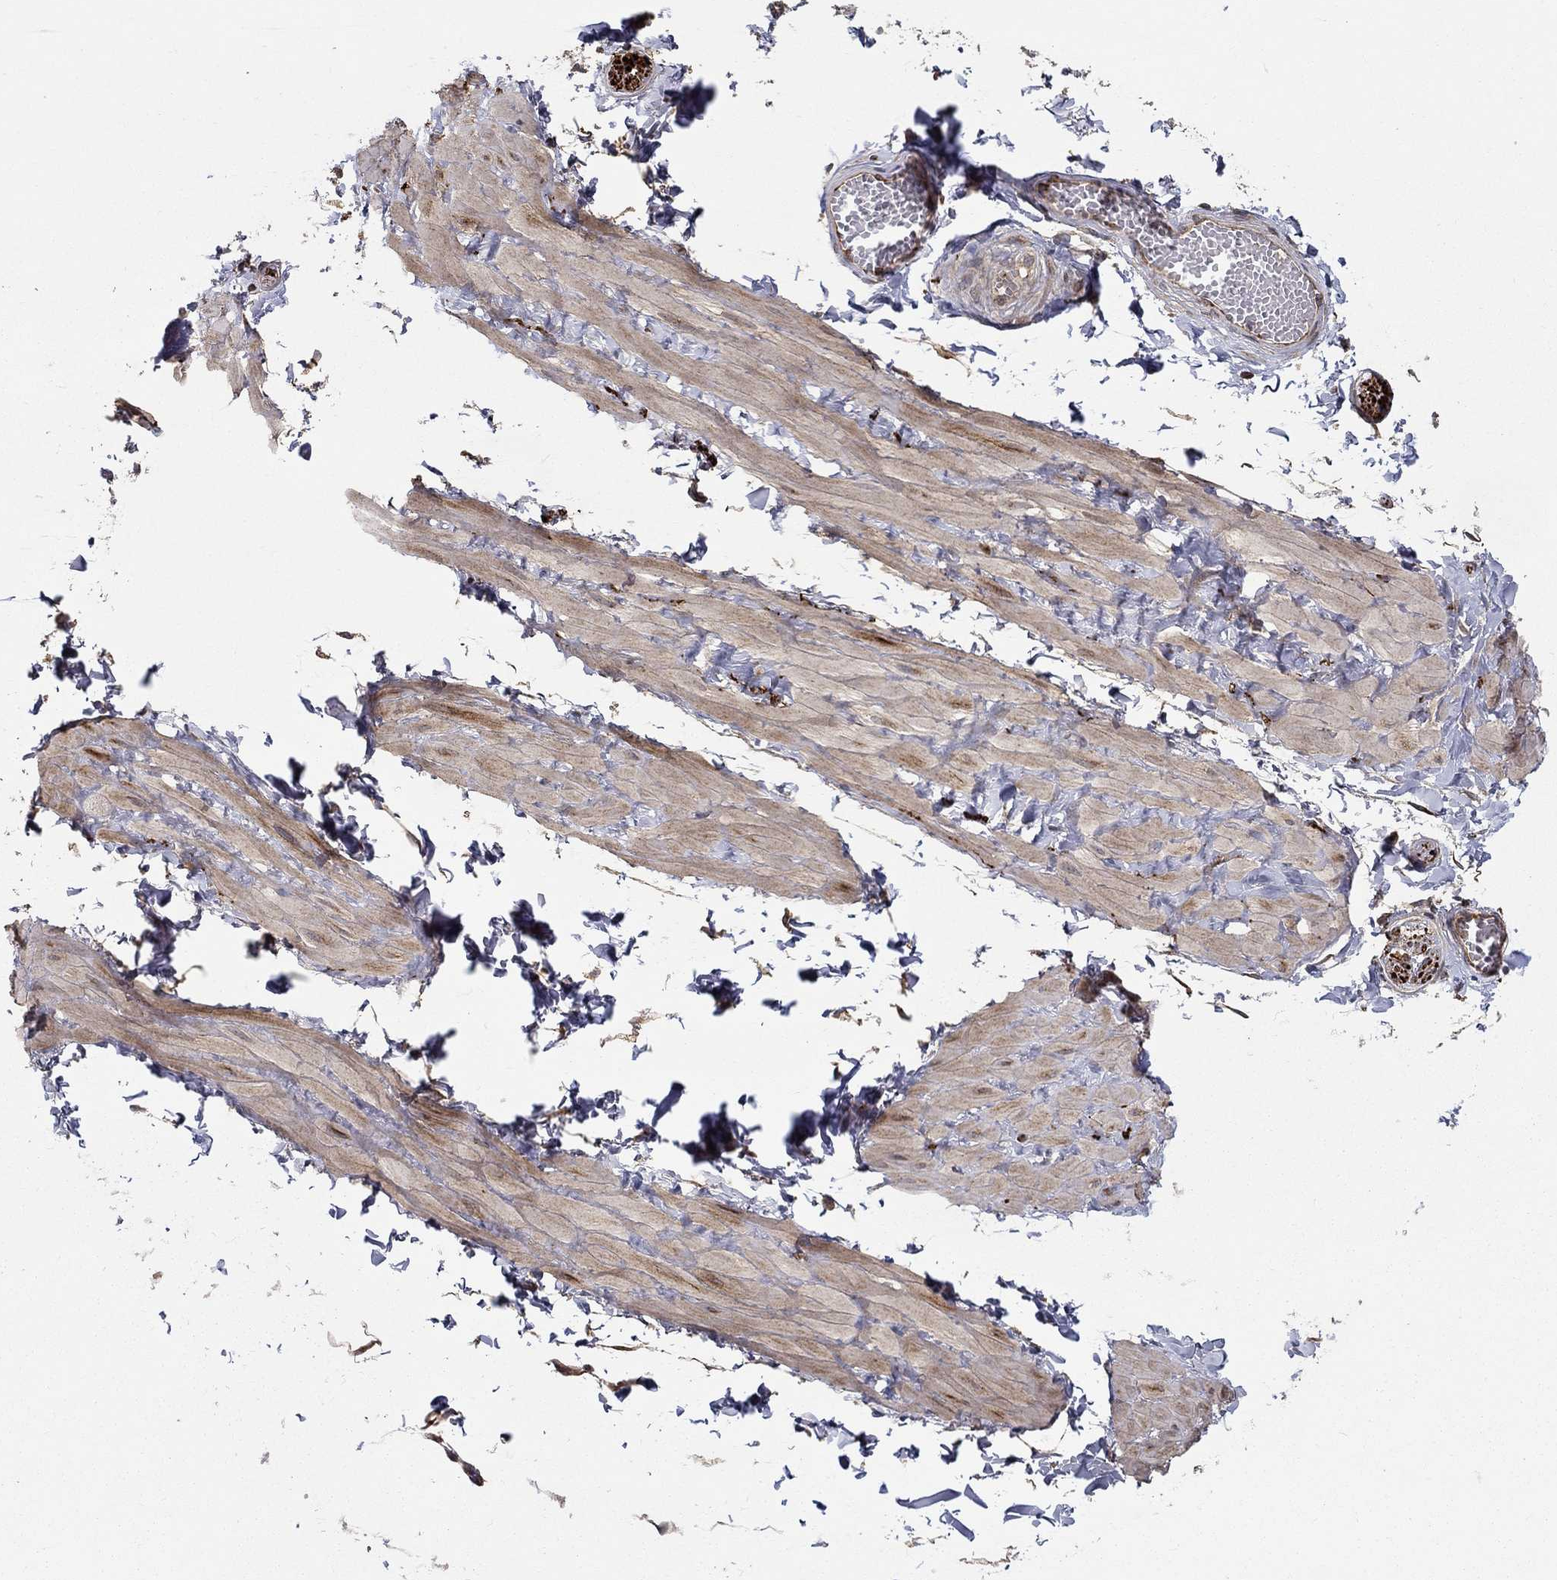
{"staining": {"intensity": "negative", "quantity": "none", "location": "none"}, "tissue": "adipose tissue", "cell_type": "Adipocytes", "image_type": "normal", "snomed": [{"axis": "morphology", "description": "Normal tissue, NOS"}, {"axis": "topography", "description": "Smooth muscle"}, {"axis": "topography", "description": "Peripheral nerve tissue"}], "caption": "Histopathology image shows no protein staining in adipocytes of unremarkable adipose tissue.", "gene": "BMERB1", "patient": {"sex": "male", "age": 22}}